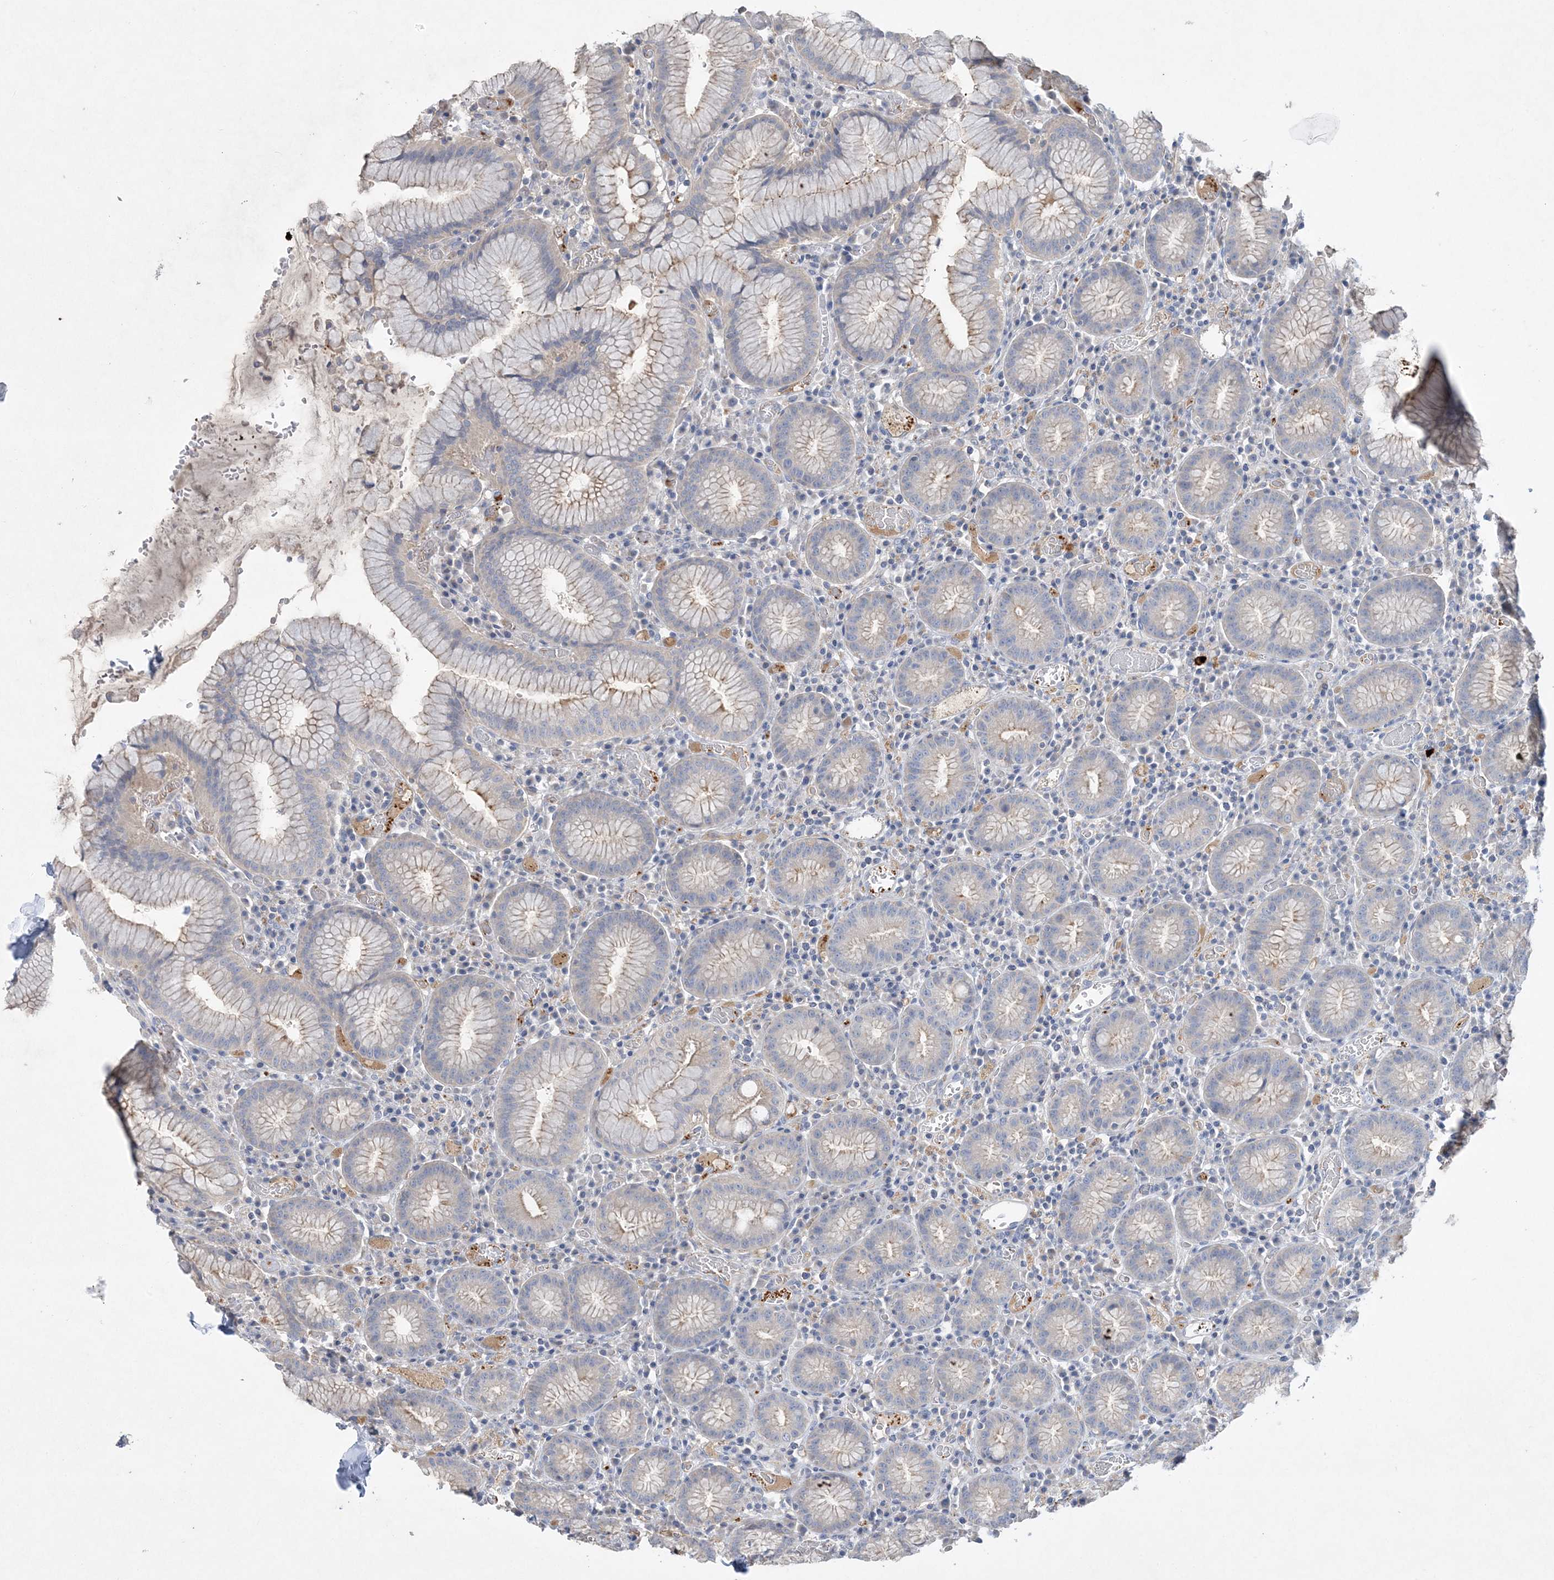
{"staining": {"intensity": "weak", "quantity": "<25%", "location": "cytoplasmic/membranous"}, "tissue": "stomach", "cell_type": "Glandular cells", "image_type": "normal", "snomed": [{"axis": "morphology", "description": "Normal tissue, NOS"}, {"axis": "topography", "description": "Stomach"}], "caption": "This is a image of immunohistochemistry staining of benign stomach, which shows no staining in glandular cells.", "gene": "ADCK2", "patient": {"sex": "male", "age": 55}}